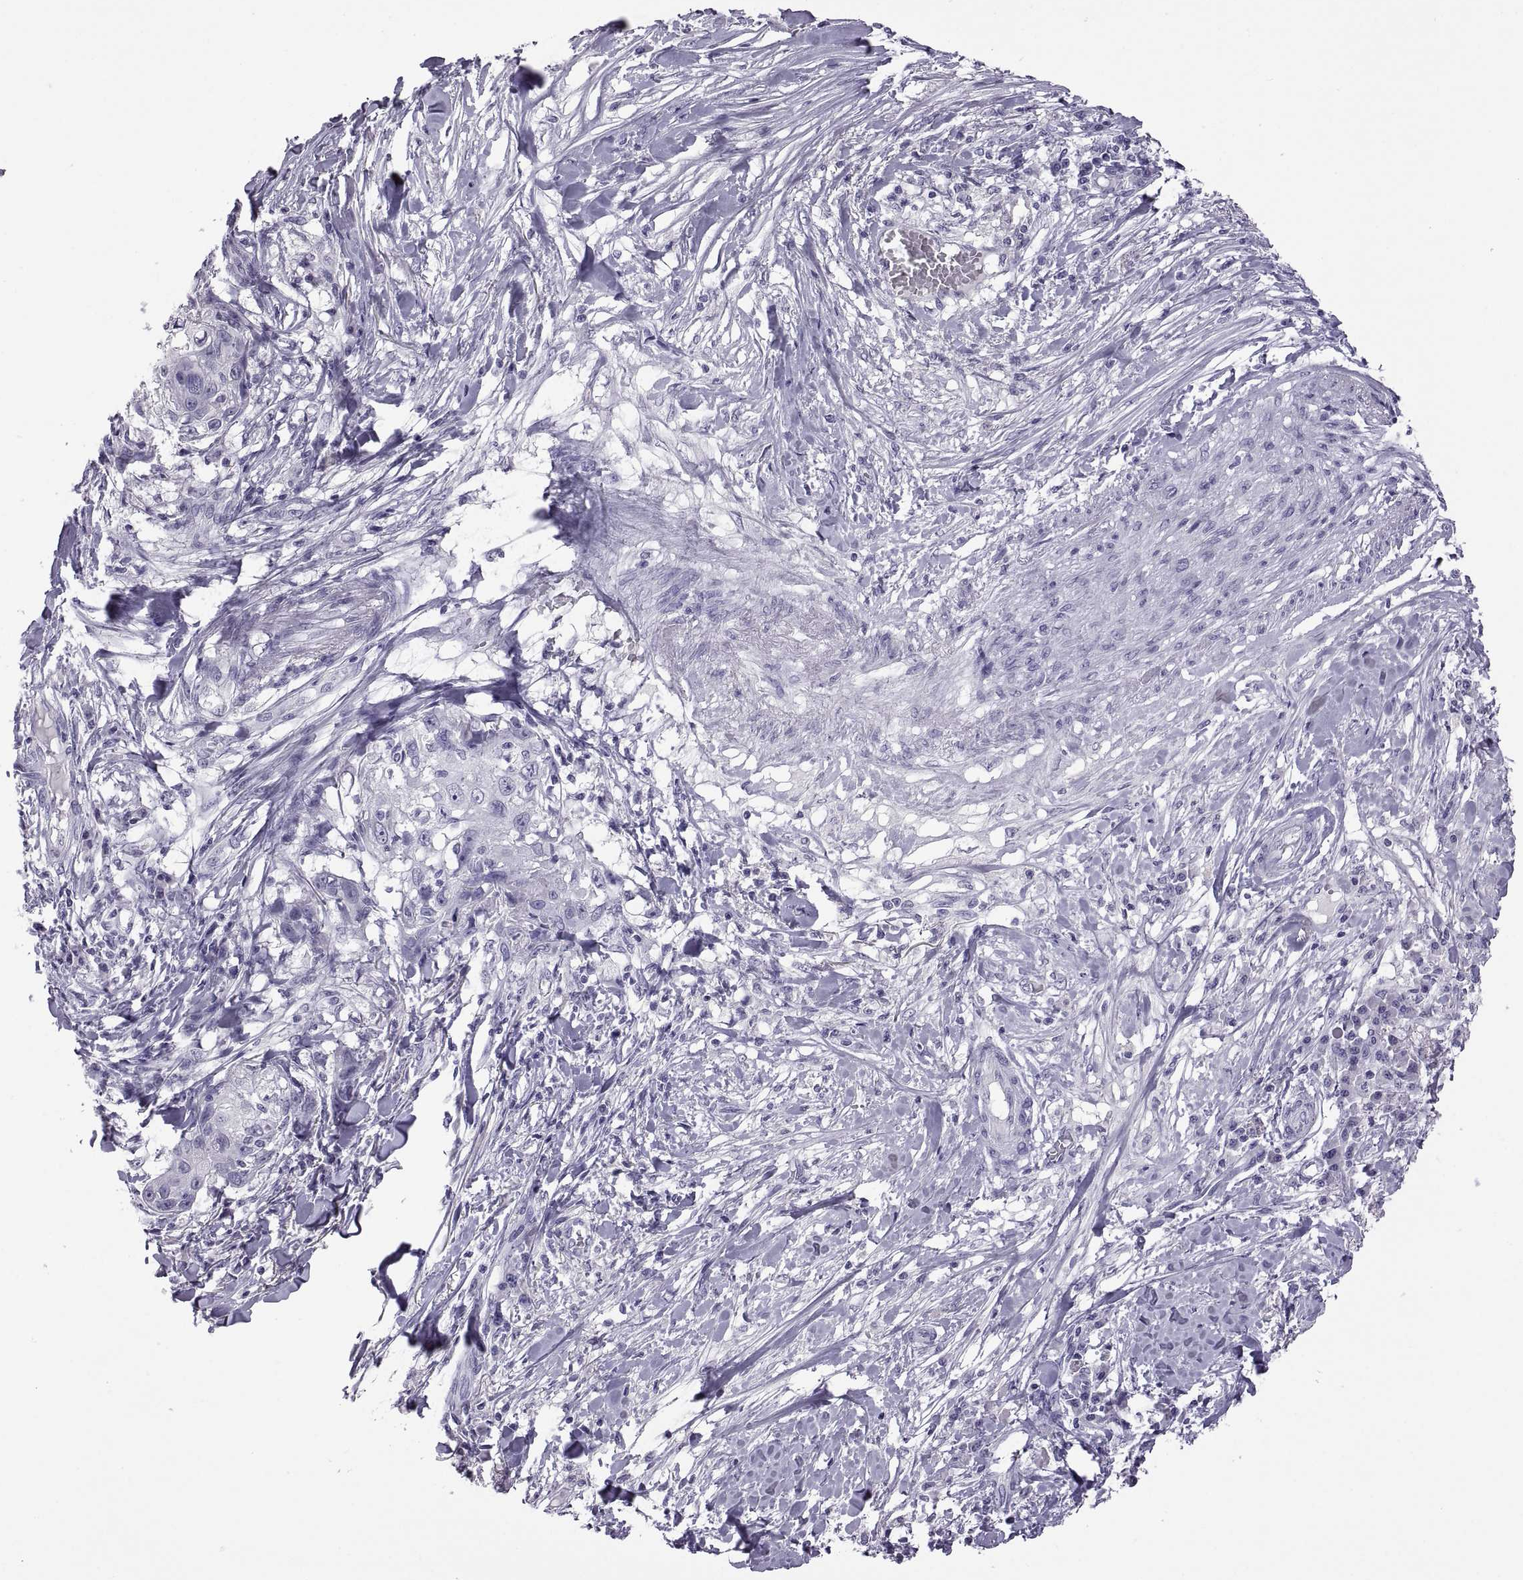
{"staining": {"intensity": "negative", "quantity": "none", "location": "none"}, "tissue": "skin cancer", "cell_type": "Tumor cells", "image_type": "cancer", "snomed": [{"axis": "morphology", "description": "Squamous cell carcinoma, NOS"}, {"axis": "topography", "description": "Skin"}], "caption": "Human squamous cell carcinoma (skin) stained for a protein using IHC reveals no staining in tumor cells.", "gene": "RDM1", "patient": {"sex": "male", "age": 92}}